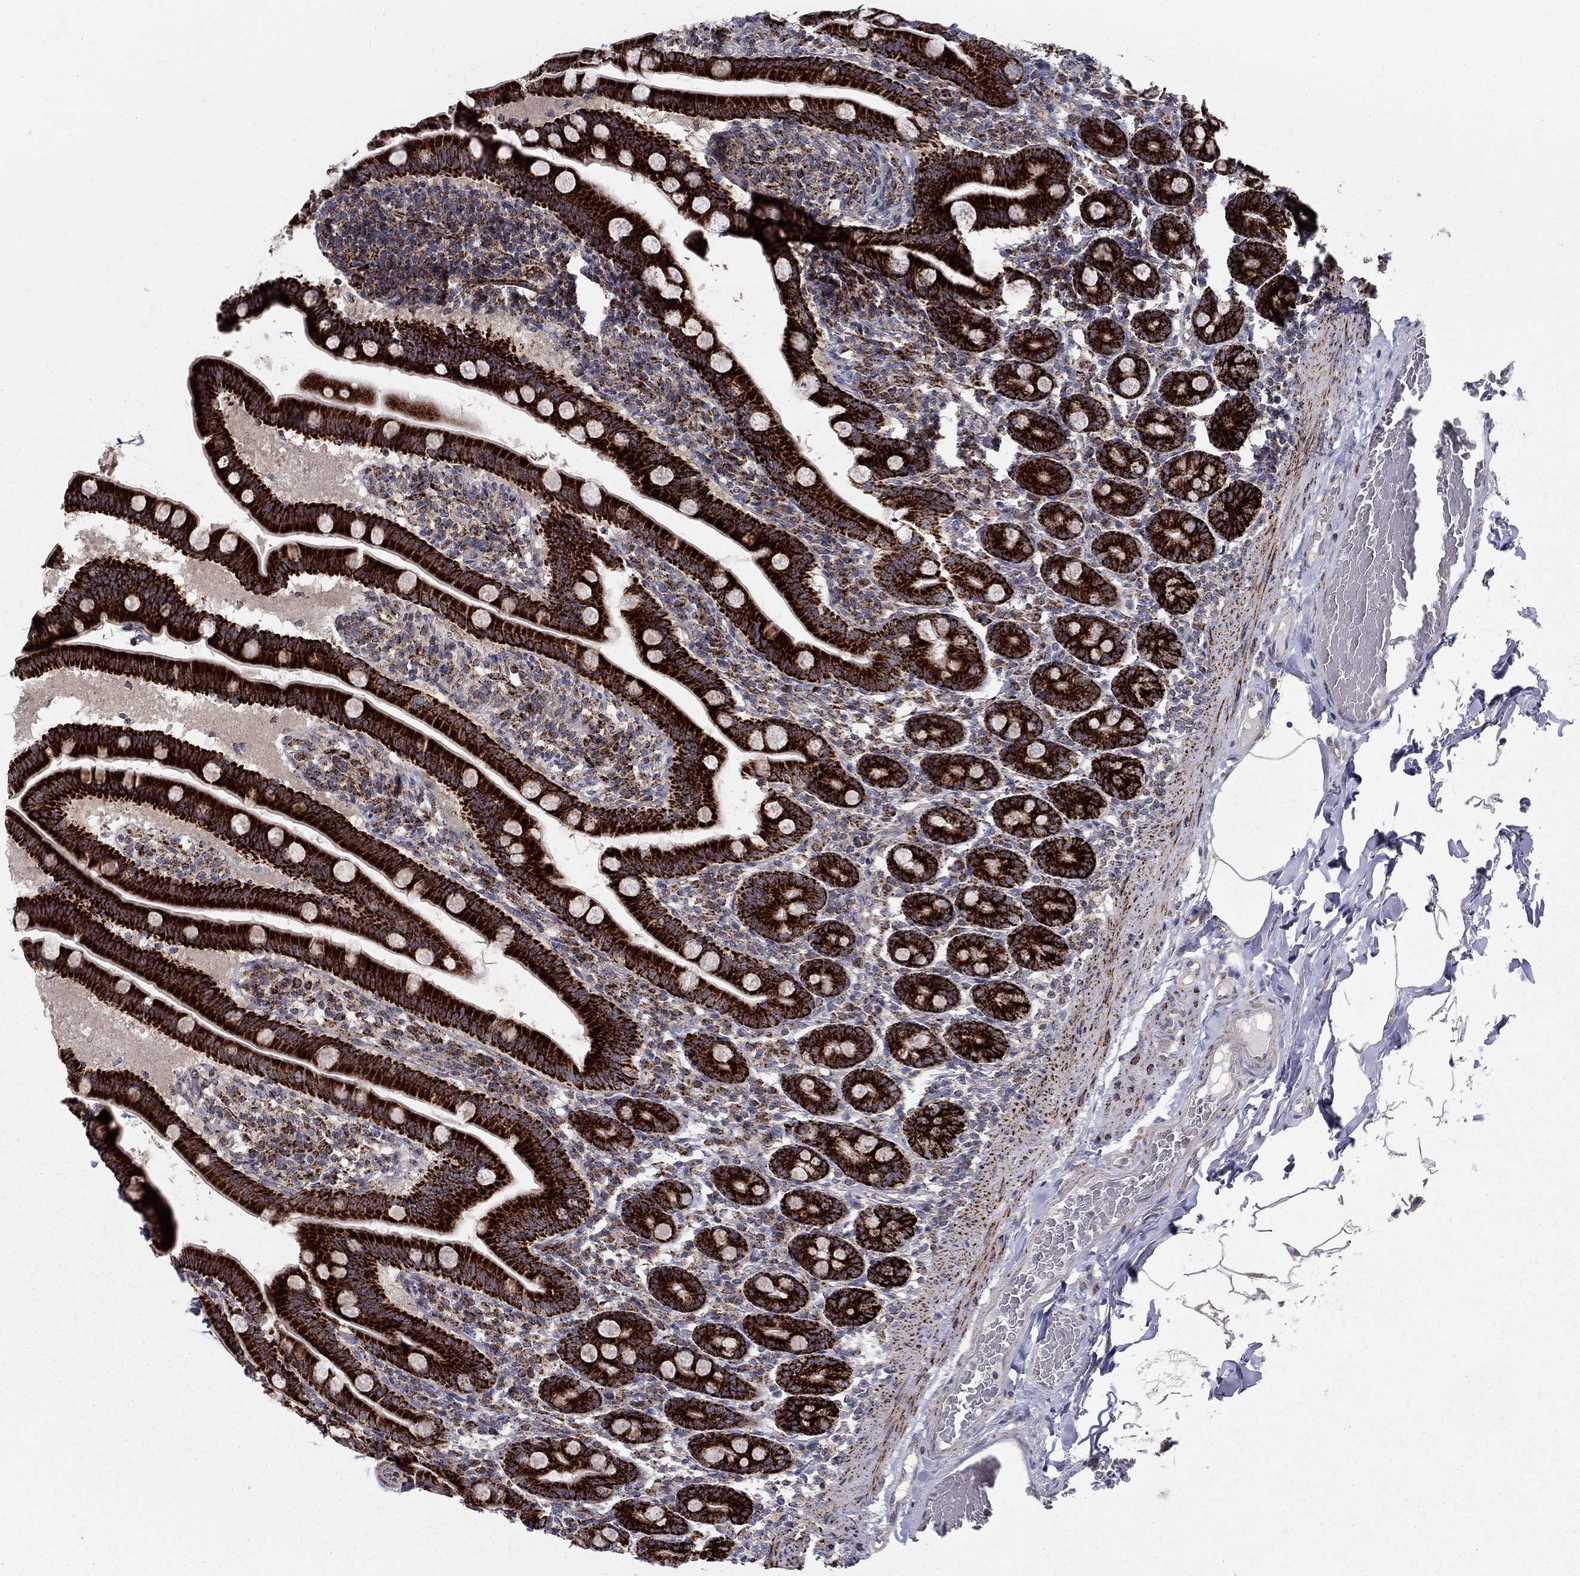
{"staining": {"intensity": "strong", "quantity": ">75%", "location": "cytoplasmic/membranous"}, "tissue": "small intestine", "cell_type": "Glandular cells", "image_type": "normal", "snomed": [{"axis": "morphology", "description": "Normal tissue, NOS"}, {"axis": "topography", "description": "Small intestine"}], "caption": "High-magnification brightfield microscopy of normal small intestine stained with DAB (3,3'-diaminobenzidine) (brown) and counterstained with hematoxylin (blue). glandular cells exhibit strong cytoplasmic/membranous staining is identified in about>75% of cells.", "gene": "ALDH1B1", "patient": {"sex": "male", "age": 66}}